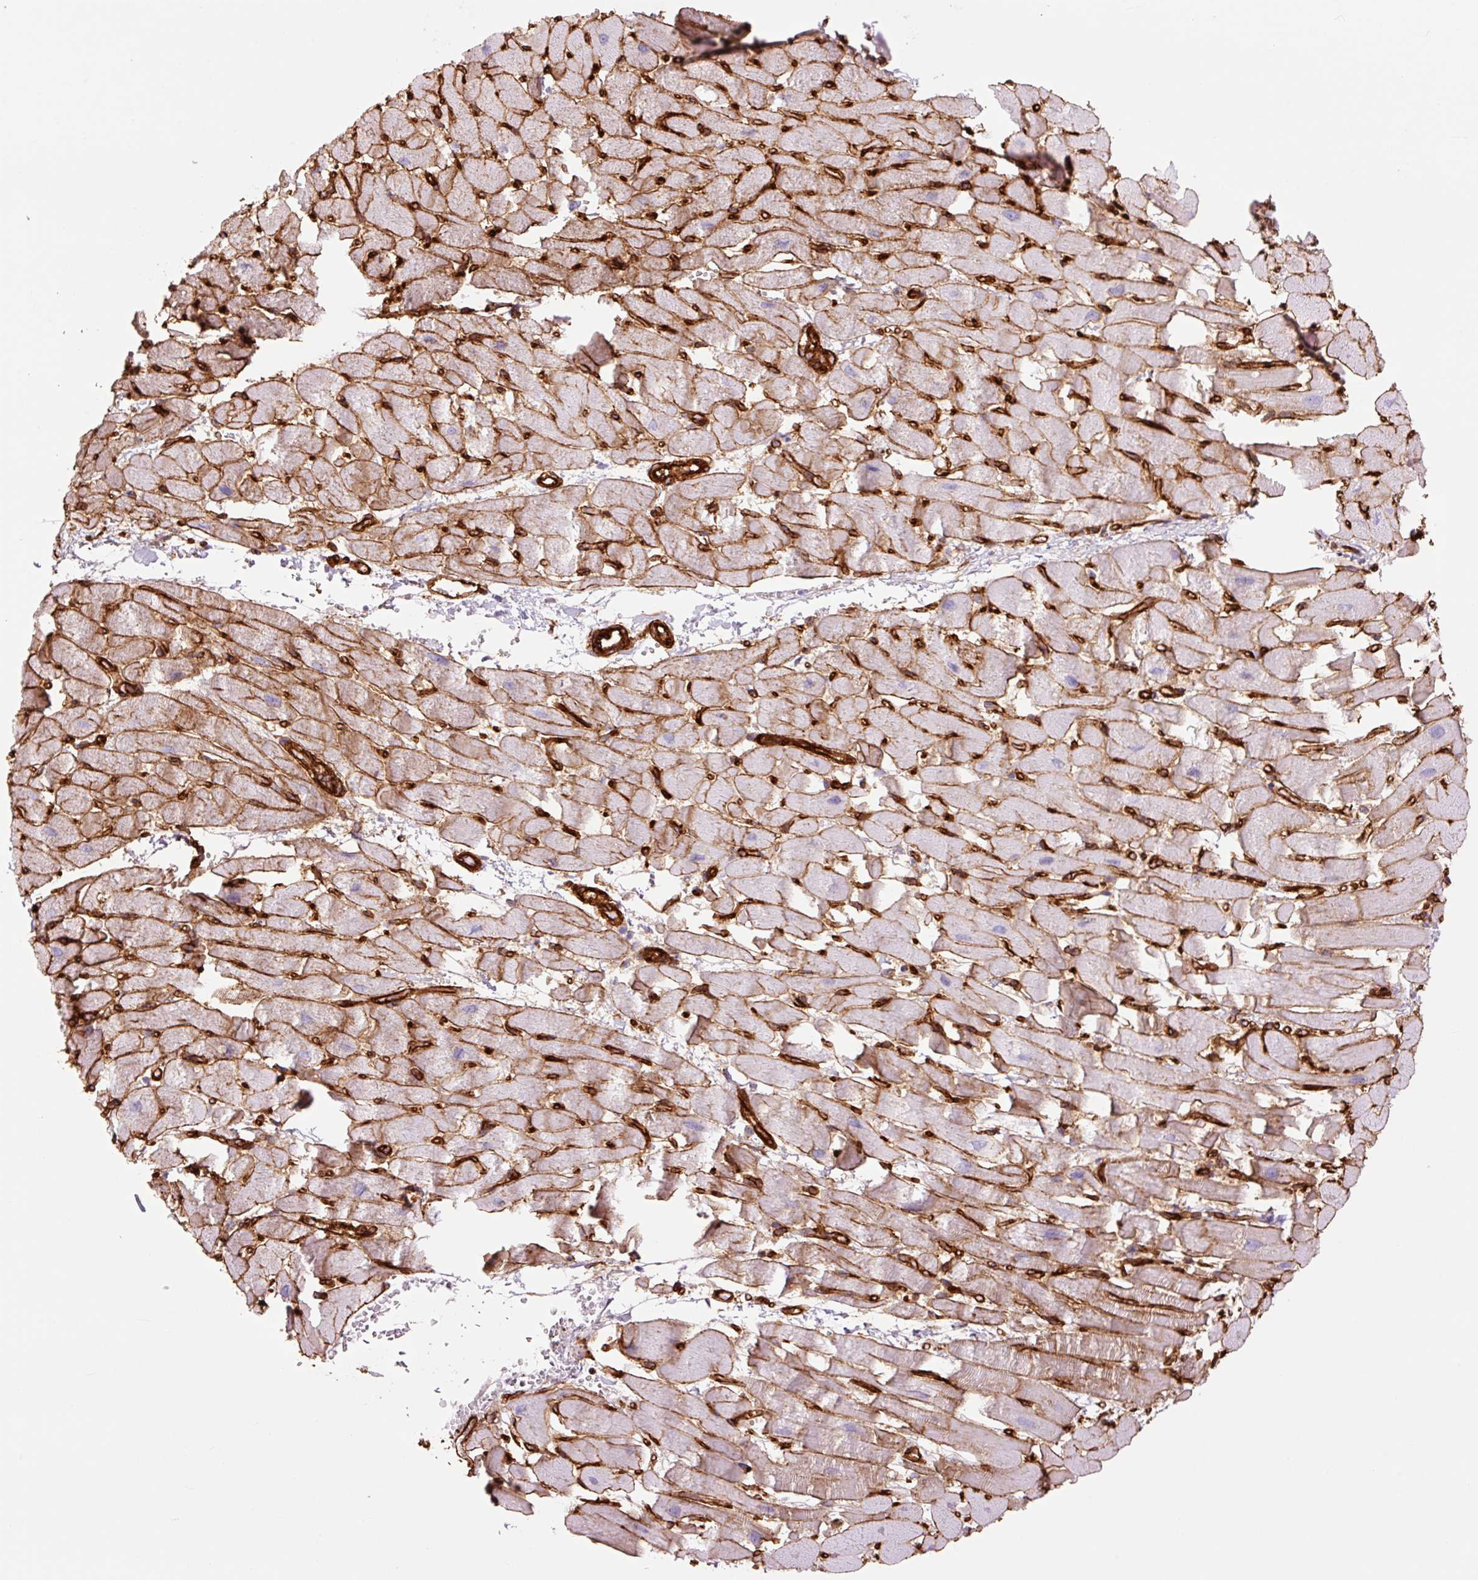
{"staining": {"intensity": "moderate", "quantity": "25%-75%", "location": "cytoplasmic/membranous"}, "tissue": "heart muscle", "cell_type": "Cardiomyocytes", "image_type": "normal", "snomed": [{"axis": "morphology", "description": "Normal tissue, NOS"}, {"axis": "topography", "description": "Heart"}], "caption": "Moderate cytoplasmic/membranous protein expression is appreciated in approximately 25%-75% of cardiomyocytes in heart muscle. Using DAB (3,3'-diaminobenzidine) (brown) and hematoxylin (blue) stains, captured at high magnification using brightfield microscopy.", "gene": "CAV1", "patient": {"sex": "male", "age": 37}}